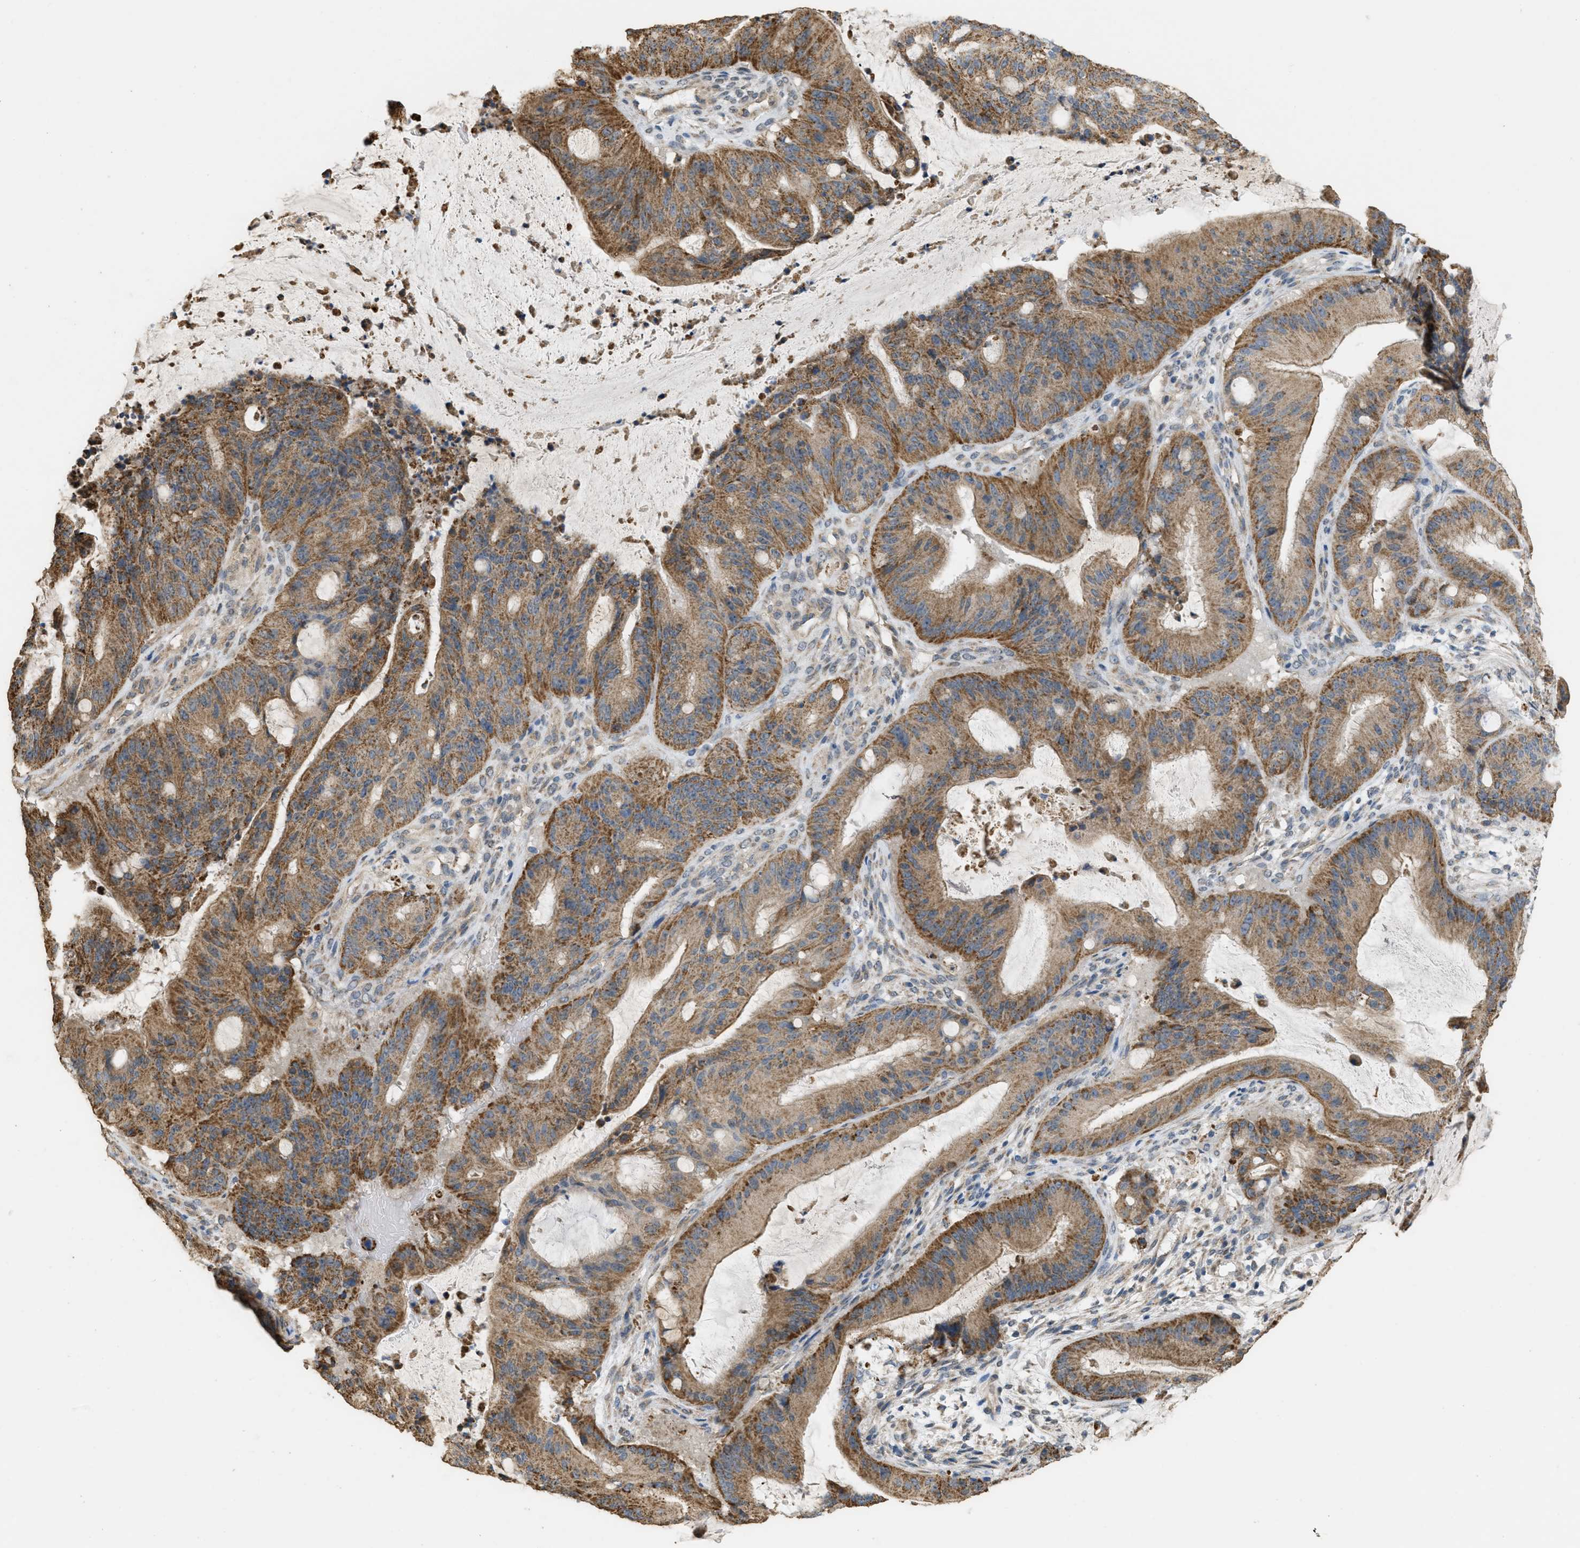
{"staining": {"intensity": "moderate", "quantity": ">75%", "location": "cytoplasmic/membranous"}, "tissue": "liver cancer", "cell_type": "Tumor cells", "image_type": "cancer", "snomed": [{"axis": "morphology", "description": "Normal tissue, NOS"}, {"axis": "morphology", "description": "Cholangiocarcinoma"}, {"axis": "topography", "description": "Liver"}, {"axis": "topography", "description": "Peripheral nerve tissue"}], "caption": "Protein analysis of liver cholangiocarcinoma tissue demonstrates moderate cytoplasmic/membranous staining in about >75% of tumor cells. (Stains: DAB in brown, nuclei in blue, Microscopy: brightfield microscopy at high magnification).", "gene": "KCNA4", "patient": {"sex": "female", "age": 73}}